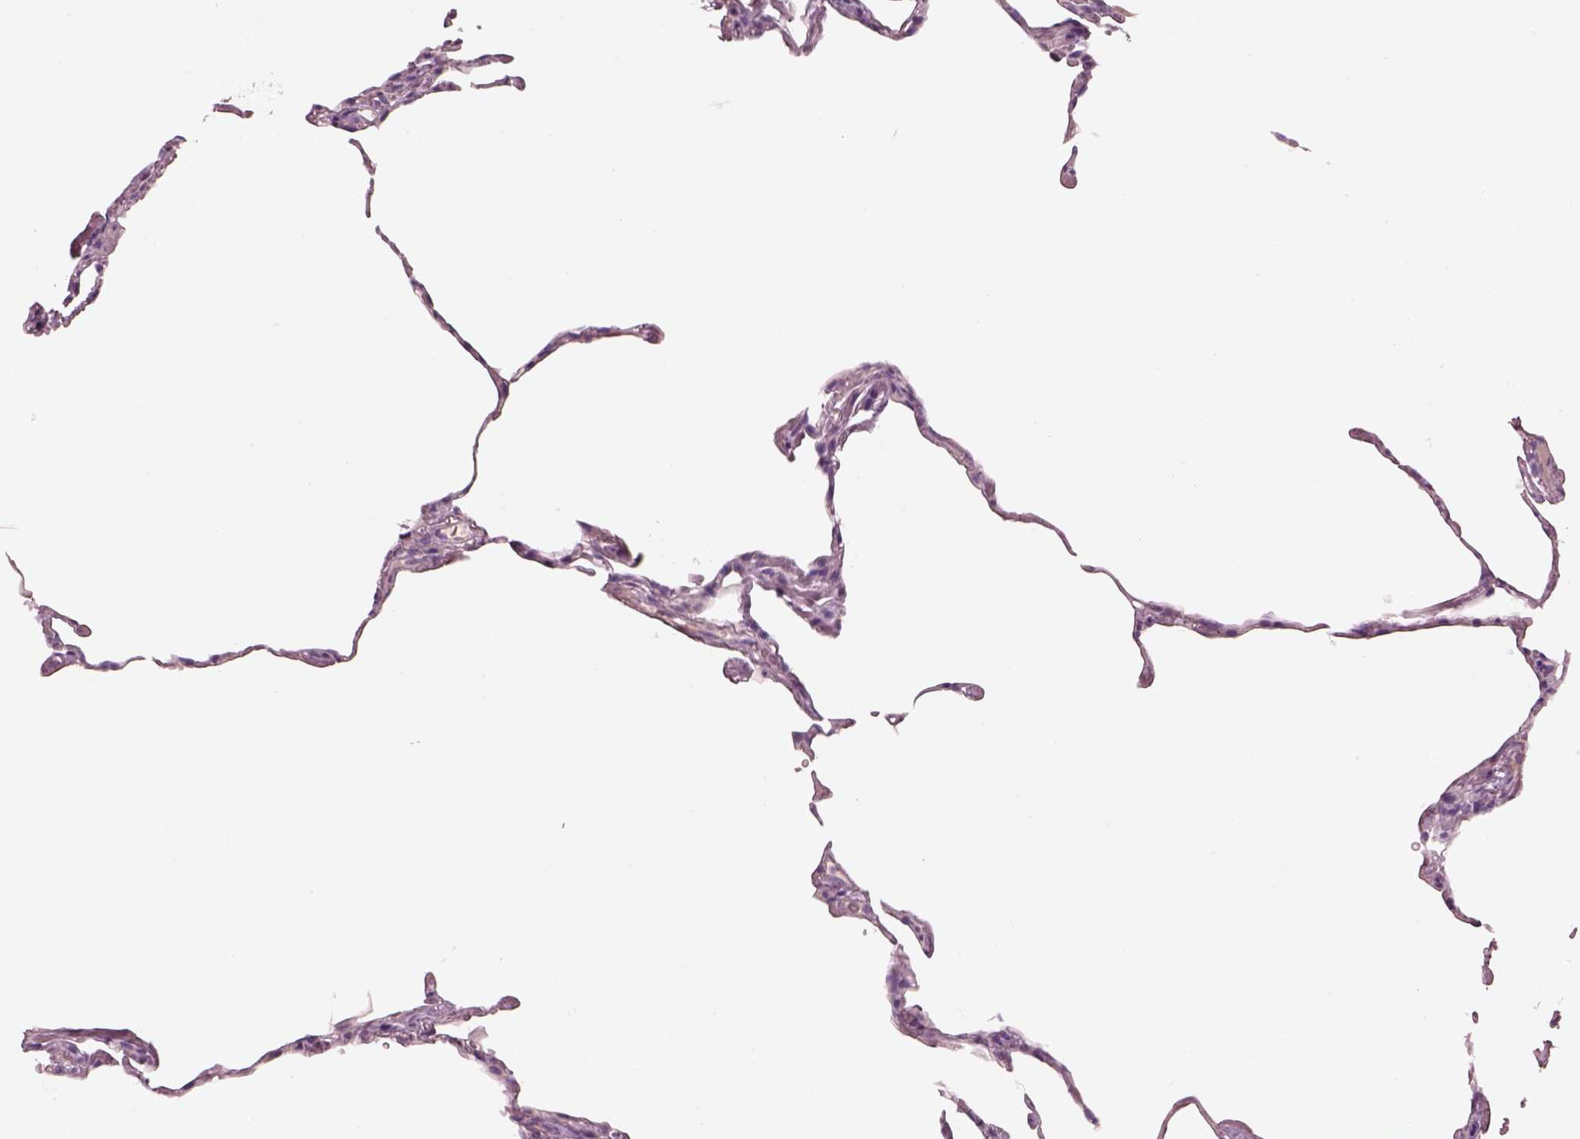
{"staining": {"intensity": "negative", "quantity": "none", "location": "none"}, "tissue": "lung", "cell_type": "Alveolar cells", "image_type": "normal", "snomed": [{"axis": "morphology", "description": "Normal tissue, NOS"}, {"axis": "topography", "description": "Lung"}], "caption": "A photomicrograph of lung stained for a protein shows no brown staining in alveolar cells. (IHC, brightfield microscopy, high magnification).", "gene": "IGLL1", "patient": {"sex": "female", "age": 57}}